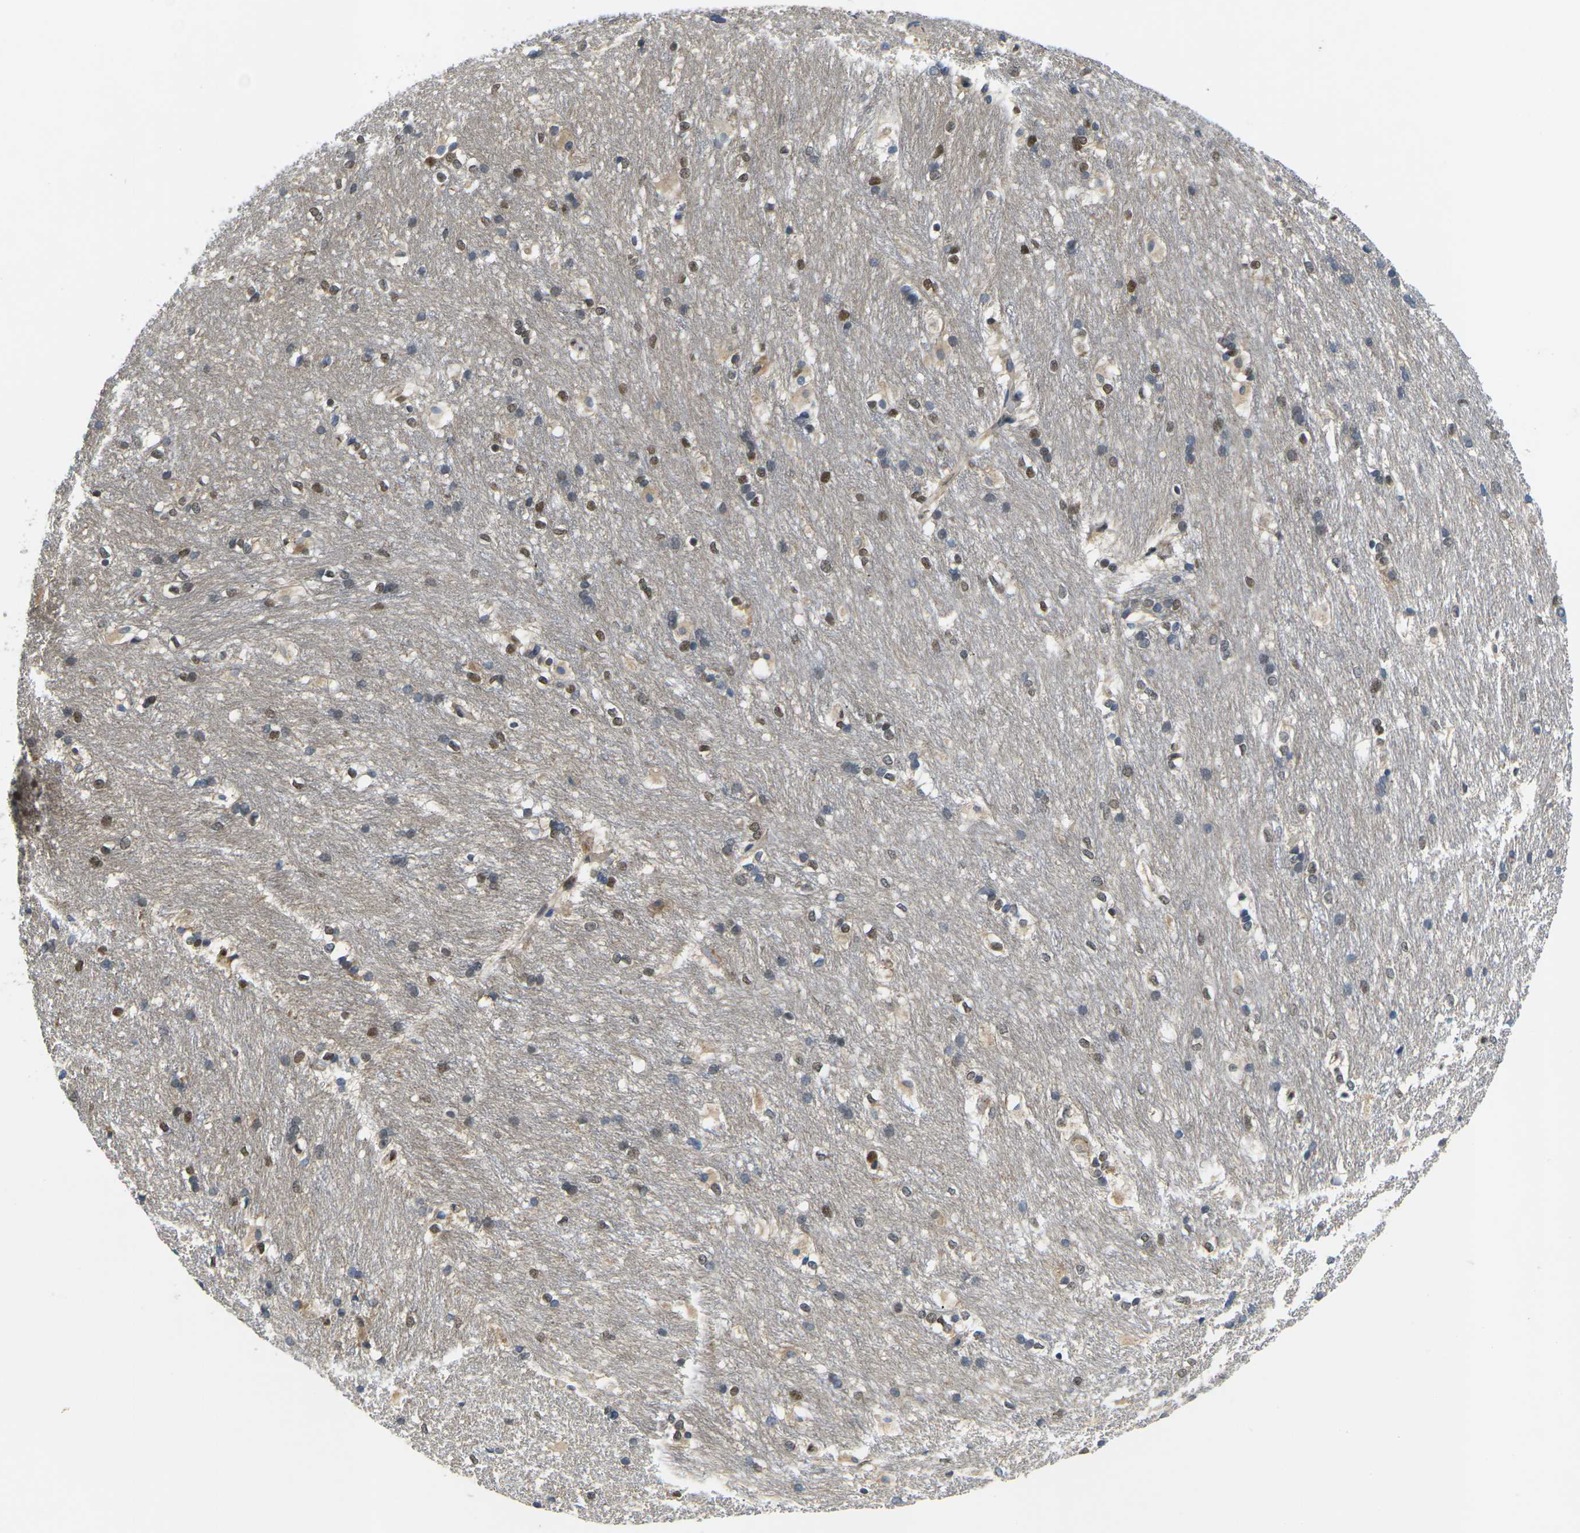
{"staining": {"intensity": "moderate", "quantity": "25%-75%", "location": "nuclear"}, "tissue": "caudate", "cell_type": "Glial cells", "image_type": "normal", "snomed": [{"axis": "morphology", "description": "Normal tissue, NOS"}, {"axis": "topography", "description": "Lateral ventricle wall"}], "caption": "Immunohistochemistry of unremarkable caudate reveals medium levels of moderate nuclear staining in about 25%-75% of glial cells.", "gene": "ERBB4", "patient": {"sex": "female", "age": 19}}